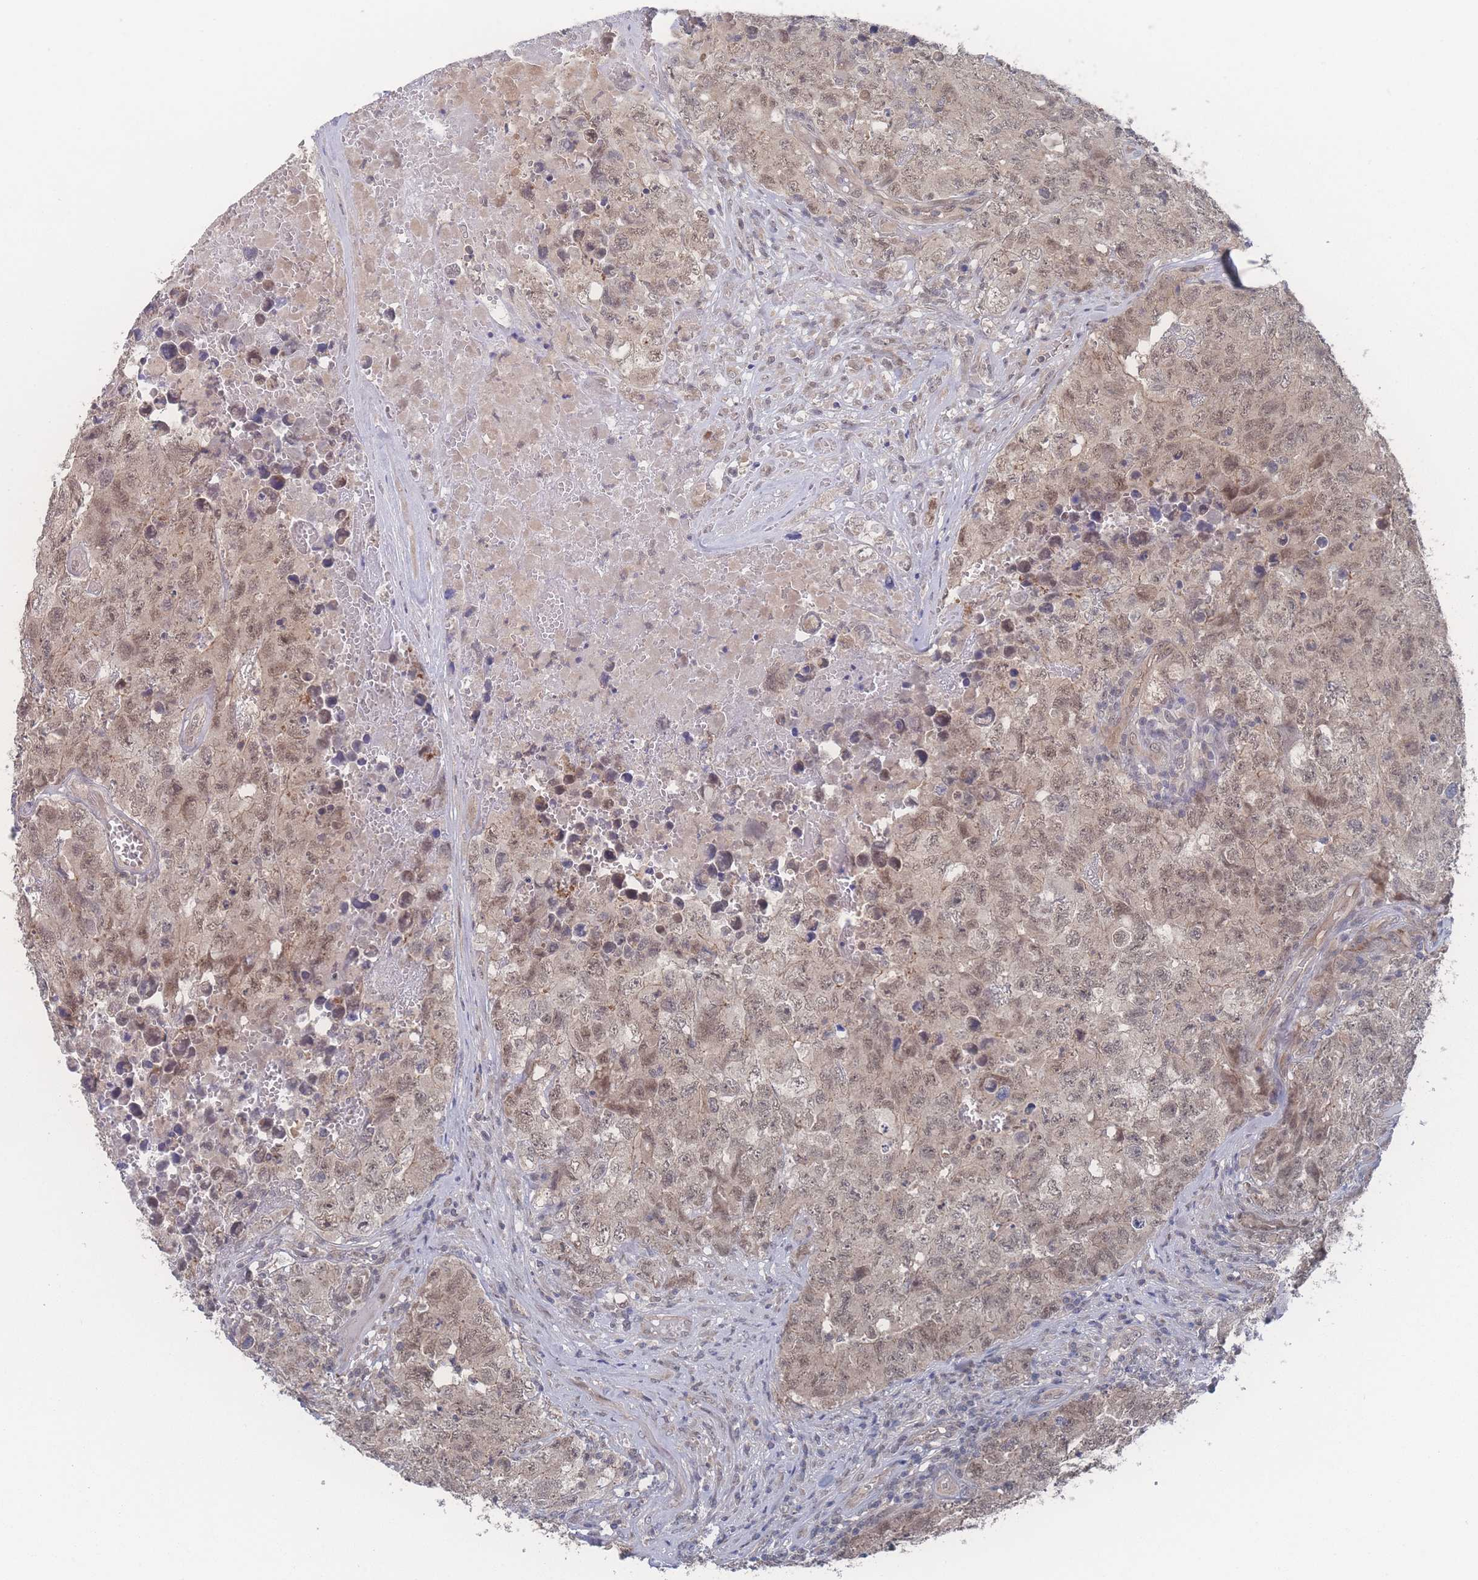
{"staining": {"intensity": "weak", "quantity": ">75%", "location": "nuclear"}, "tissue": "testis cancer", "cell_type": "Tumor cells", "image_type": "cancer", "snomed": [{"axis": "morphology", "description": "Carcinoma, Embryonal, NOS"}, {"axis": "topography", "description": "Testis"}], "caption": "IHC micrograph of neoplastic tissue: testis embryonal carcinoma stained using immunohistochemistry (IHC) shows low levels of weak protein expression localized specifically in the nuclear of tumor cells, appearing as a nuclear brown color.", "gene": "NBEAL1", "patient": {"sex": "male", "age": 31}}